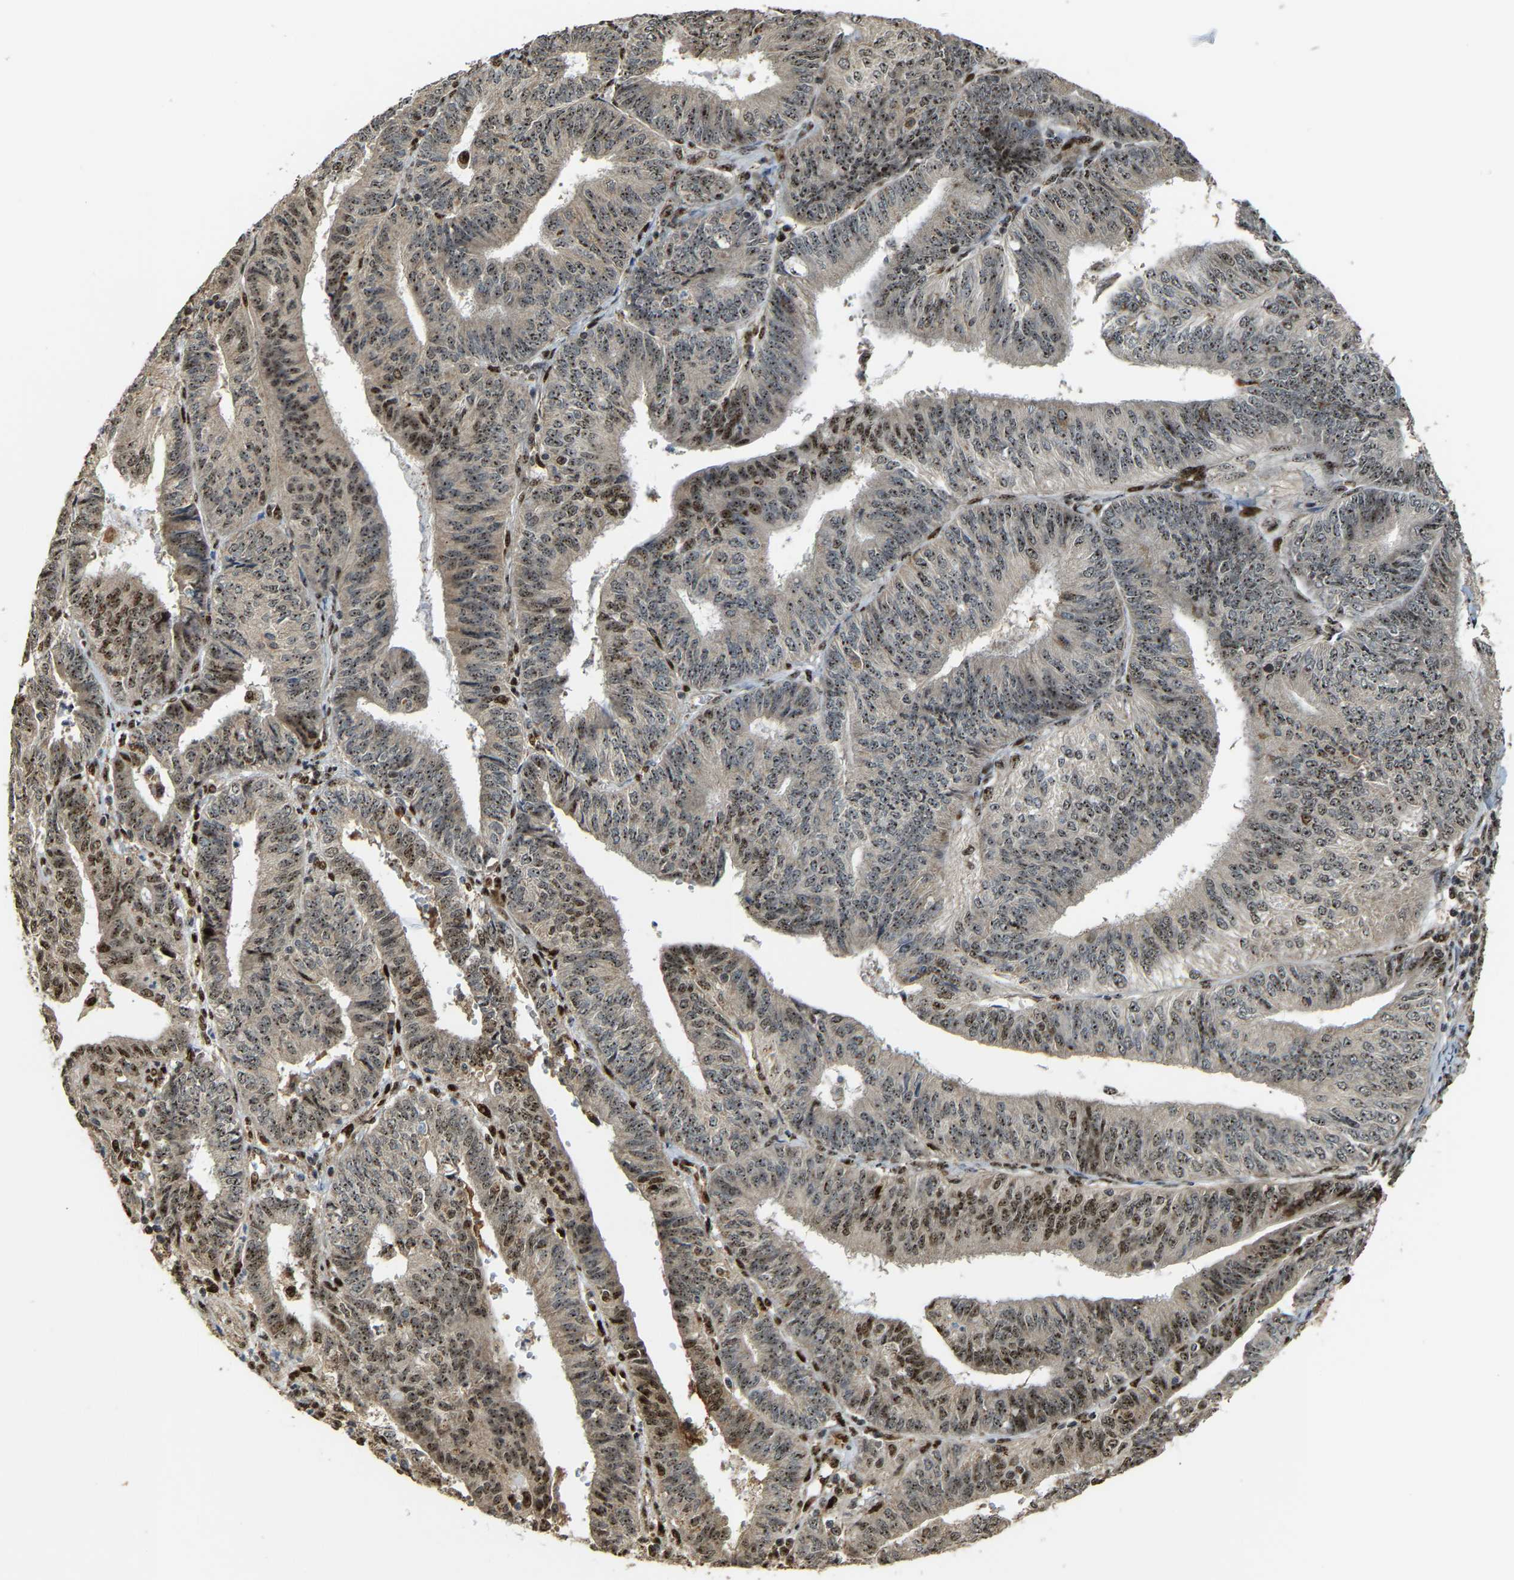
{"staining": {"intensity": "moderate", "quantity": ">75%", "location": "nuclear"}, "tissue": "endometrial cancer", "cell_type": "Tumor cells", "image_type": "cancer", "snomed": [{"axis": "morphology", "description": "Adenocarcinoma, NOS"}, {"axis": "topography", "description": "Endometrium"}], "caption": "An immunohistochemistry photomicrograph of tumor tissue is shown. Protein staining in brown highlights moderate nuclear positivity in endometrial adenocarcinoma within tumor cells. (DAB IHC with brightfield microscopy, high magnification).", "gene": "ZNF687", "patient": {"sex": "female", "age": 58}}